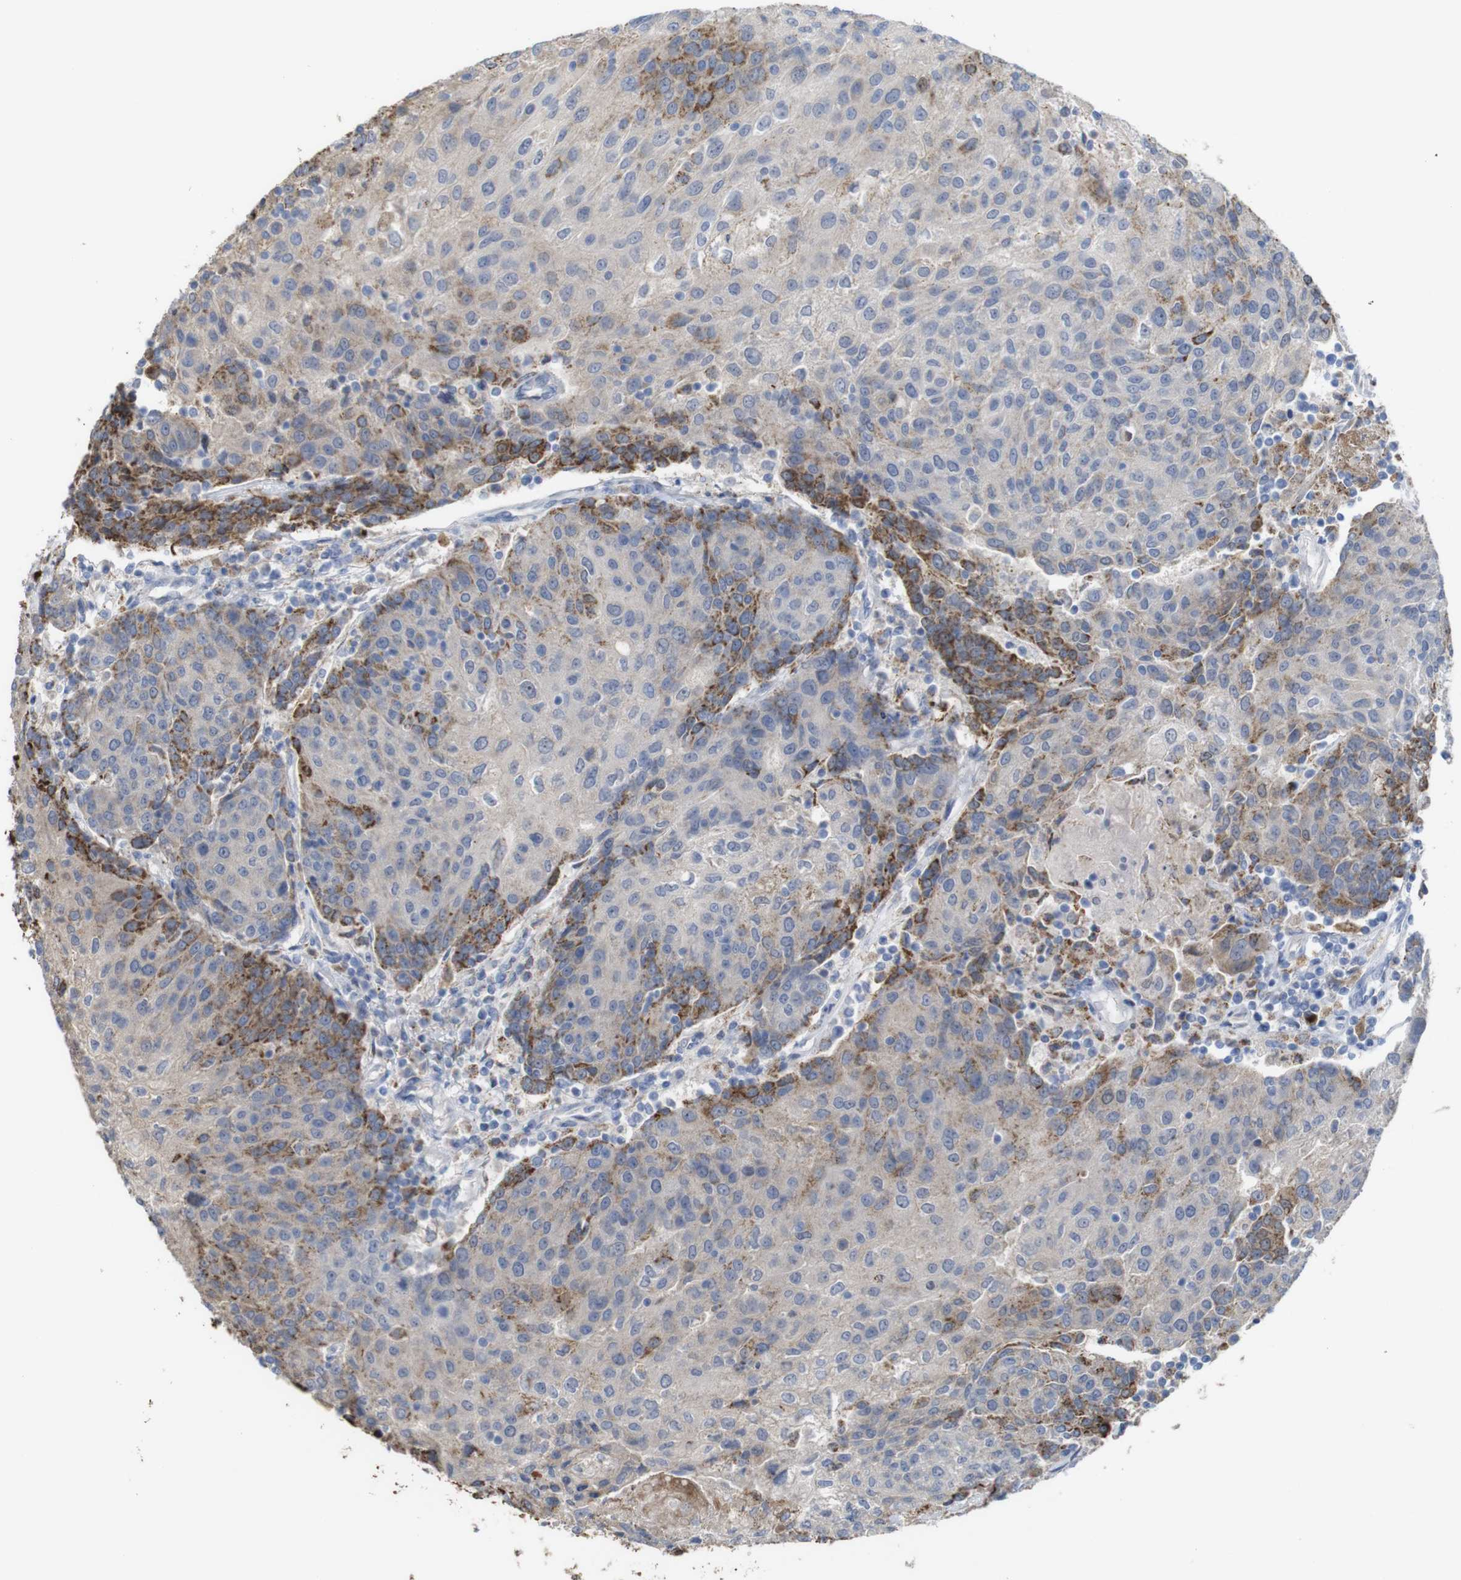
{"staining": {"intensity": "moderate", "quantity": "25%-75%", "location": "cytoplasmic/membranous"}, "tissue": "urothelial cancer", "cell_type": "Tumor cells", "image_type": "cancer", "snomed": [{"axis": "morphology", "description": "Urothelial carcinoma, High grade"}, {"axis": "topography", "description": "Urinary bladder"}], "caption": "Immunohistochemical staining of urothelial cancer reveals moderate cytoplasmic/membranous protein staining in about 25%-75% of tumor cells. The staining was performed using DAB (3,3'-diaminobenzidine), with brown indicating positive protein expression. Nuclei are stained blue with hematoxylin.", "gene": "PTPRR", "patient": {"sex": "female", "age": 85}}